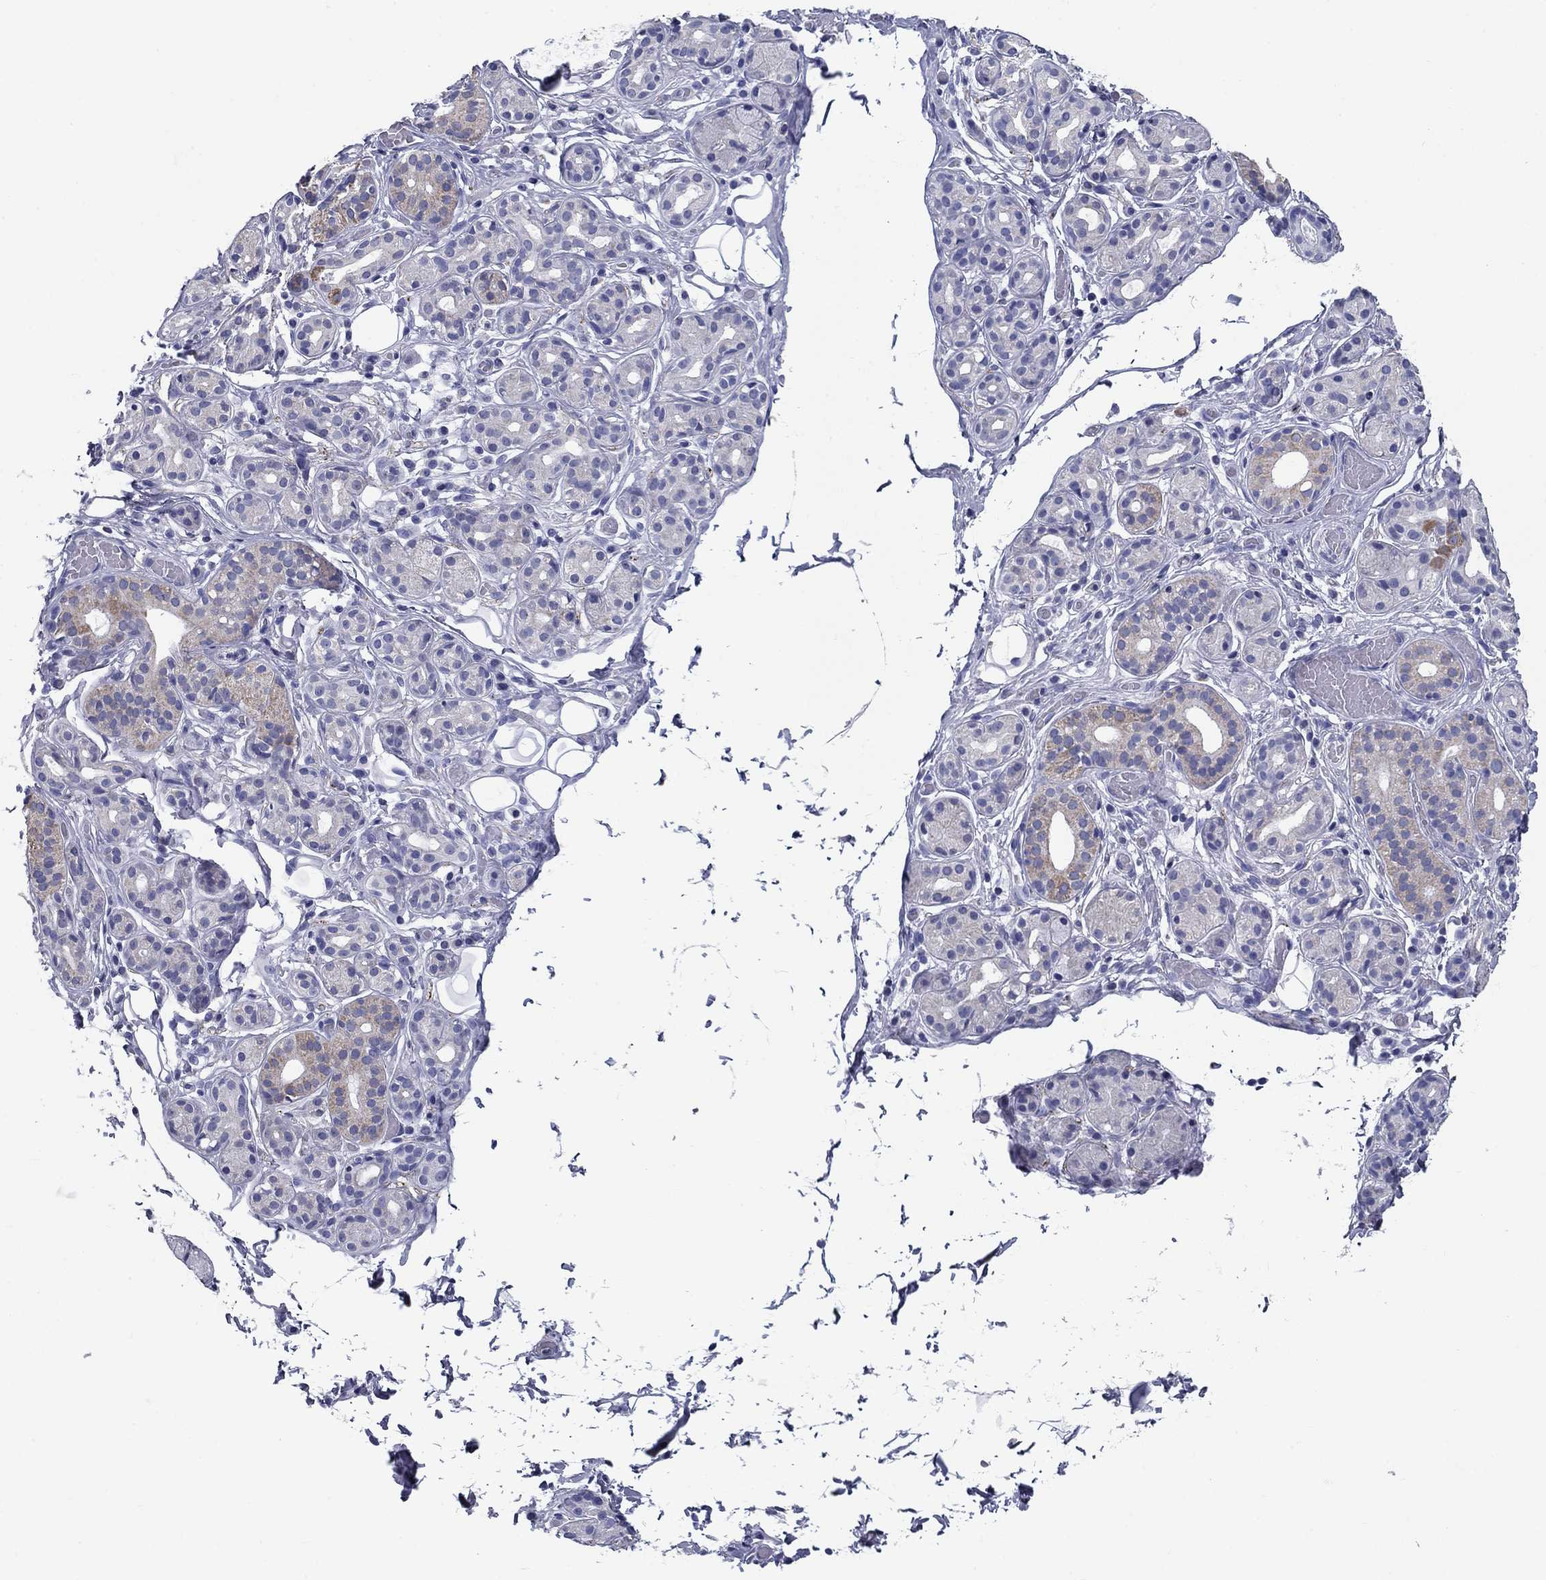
{"staining": {"intensity": "weak", "quantity": "<25%", "location": "cytoplasmic/membranous"}, "tissue": "salivary gland", "cell_type": "Glandular cells", "image_type": "normal", "snomed": [{"axis": "morphology", "description": "Normal tissue, NOS"}, {"axis": "topography", "description": "Salivary gland"}, {"axis": "topography", "description": "Peripheral nerve tissue"}], "caption": "This is a photomicrograph of immunohistochemistry (IHC) staining of normal salivary gland, which shows no staining in glandular cells.", "gene": "UPB1", "patient": {"sex": "male", "age": 71}}